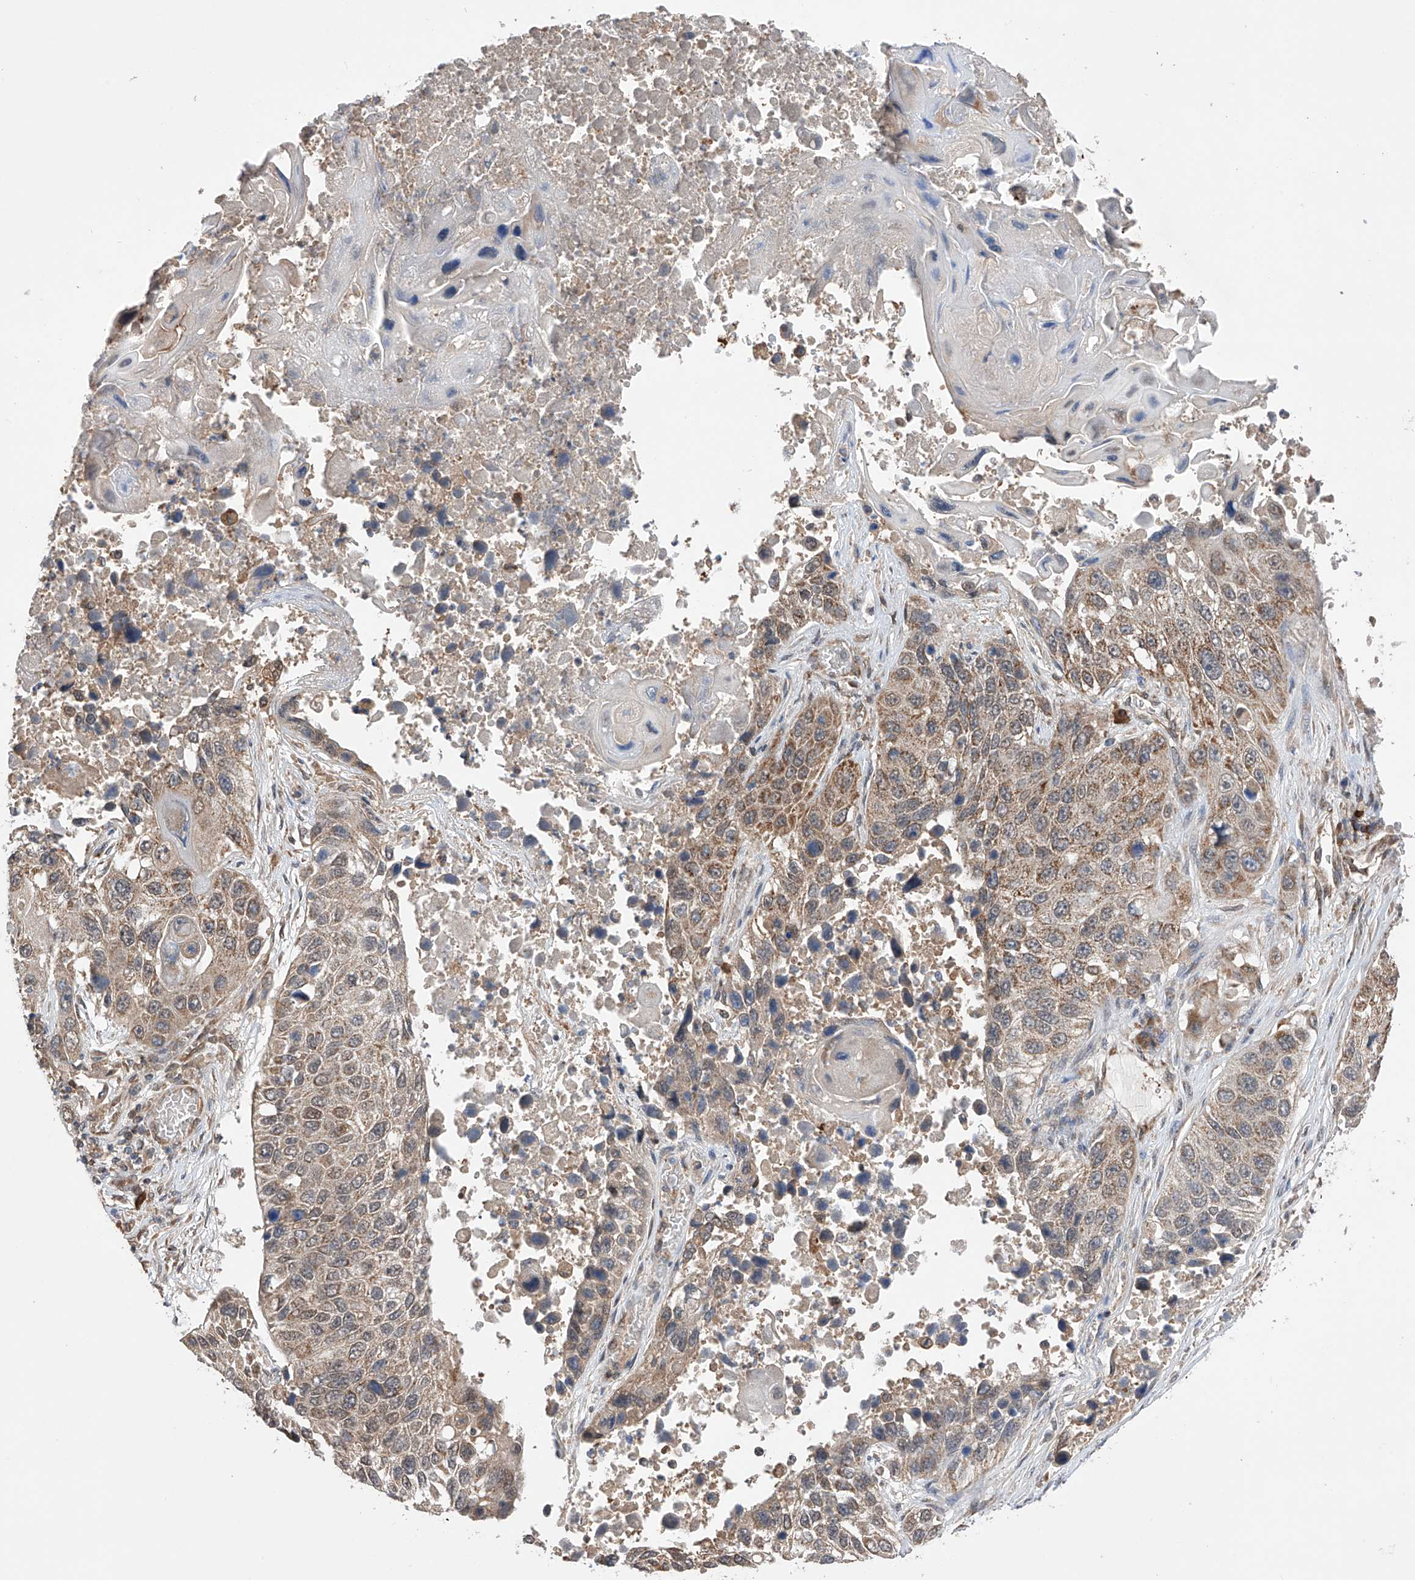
{"staining": {"intensity": "moderate", "quantity": ">75%", "location": "cytoplasmic/membranous"}, "tissue": "lung cancer", "cell_type": "Tumor cells", "image_type": "cancer", "snomed": [{"axis": "morphology", "description": "Squamous cell carcinoma, NOS"}, {"axis": "topography", "description": "Lung"}], "caption": "A medium amount of moderate cytoplasmic/membranous positivity is seen in approximately >75% of tumor cells in lung cancer (squamous cell carcinoma) tissue. Ihc stains the protein of interest in brown and the nuclei are stained blue.", "gene": "SDHAF4", "patient": {"sex": "male", "age": 61}}